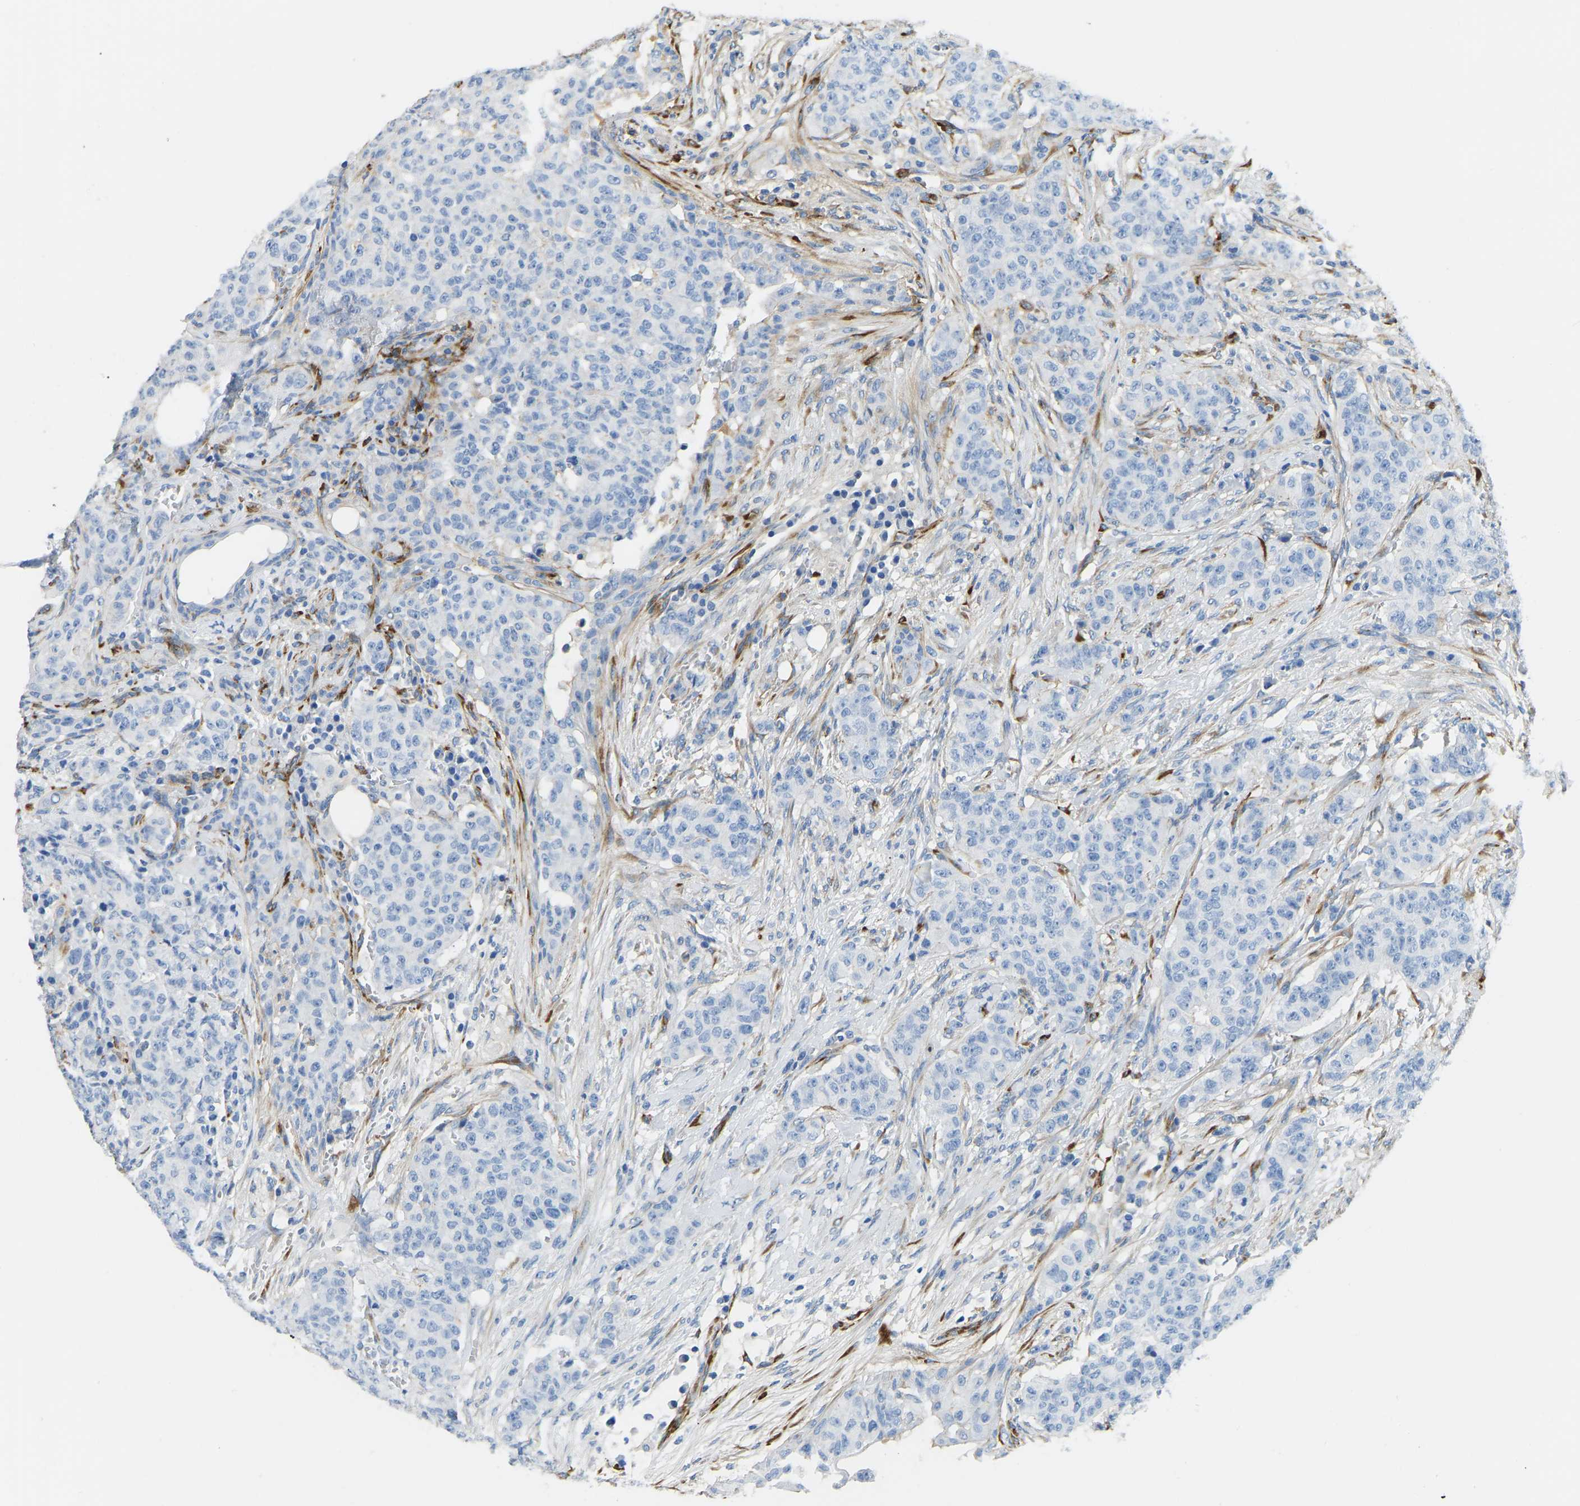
{"staining": {"intensity": "negative", "quantity": "none", "location": "none"}, "tissue": "breast cancer", "cell_type": "Tumor cells", "image_type": "cancer", "snomed": [{"axis": "morphology", "description": "Normal tissue, NOS"}, {"axis": "morphology", "description": "Duct carcinoma"}, {"axis": "topography", "description": "Breast"}], "caption": "This is a image of IHC staining of breast invasive ductal carcinoma, which shows no staining in tumor cells. (Stains: DAB immunohistochemistry with hematoxylin counter stain, Microscopy: brightfield microscopy at high magnification).", "gene": "COL15A1", "patient": {"sex": "female", "age": 40}}